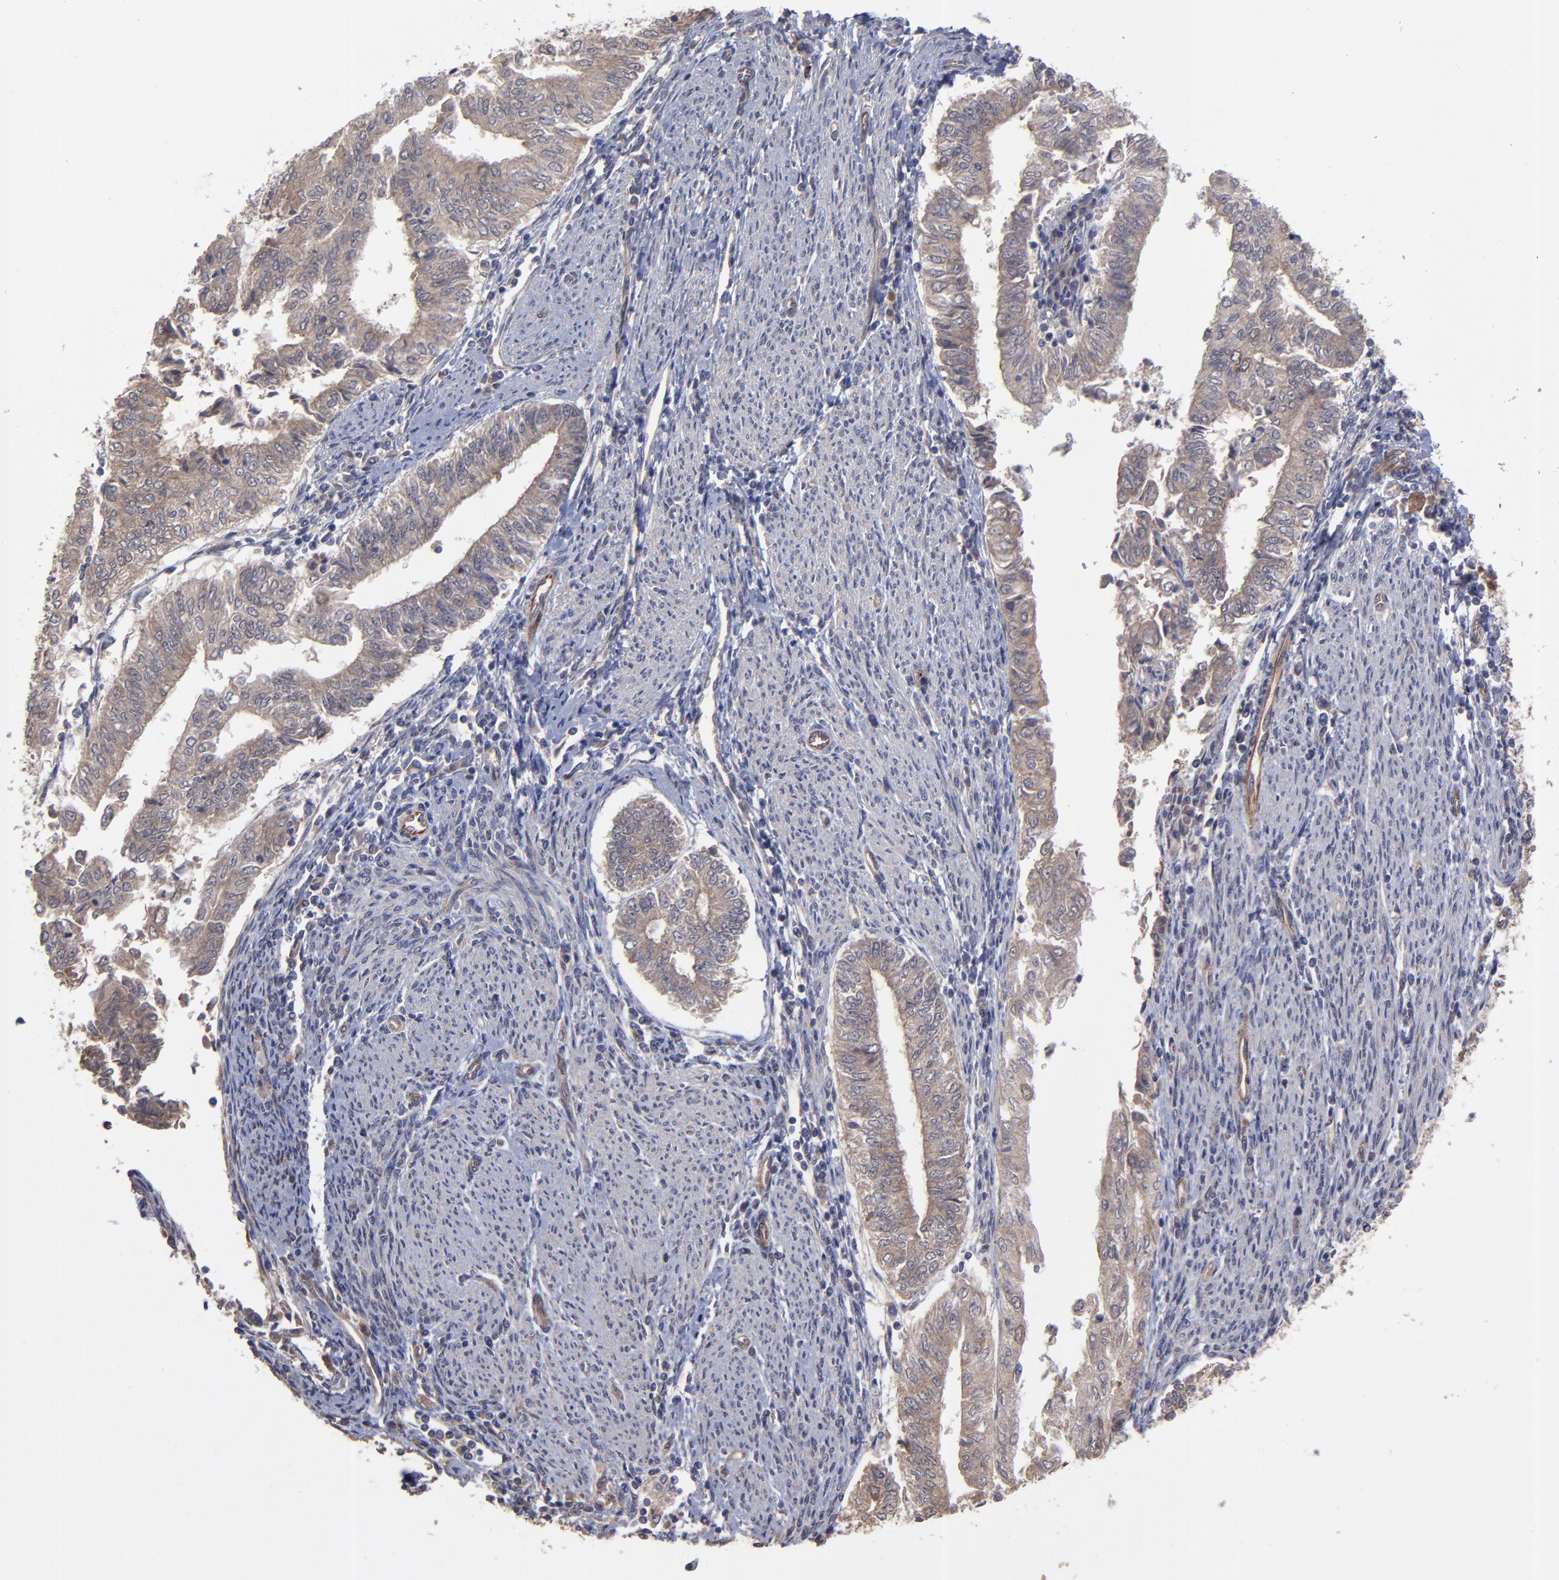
{"staining": {"intensity": "moderate", "quantity": ">75%", "location": "cytoplasmic/membranous"}, "tissue": "endometrial cancer", "cell_type": "Tumor cells", "image_type": "cancer", "snomed": [{"axis": "morphology", "description": "Adenocarcinoma, NOS"}, {"axis": "topography", "description": "Endometrium"}], "caption": "Endometrial cancer was stained to show a protein in brown. There is medium levels of moderate cytoplasmic/membranous staining in about >75% of tumor cells.", "gene": "ZNF780B", "patient": {"sex": "female", "age": 66}}